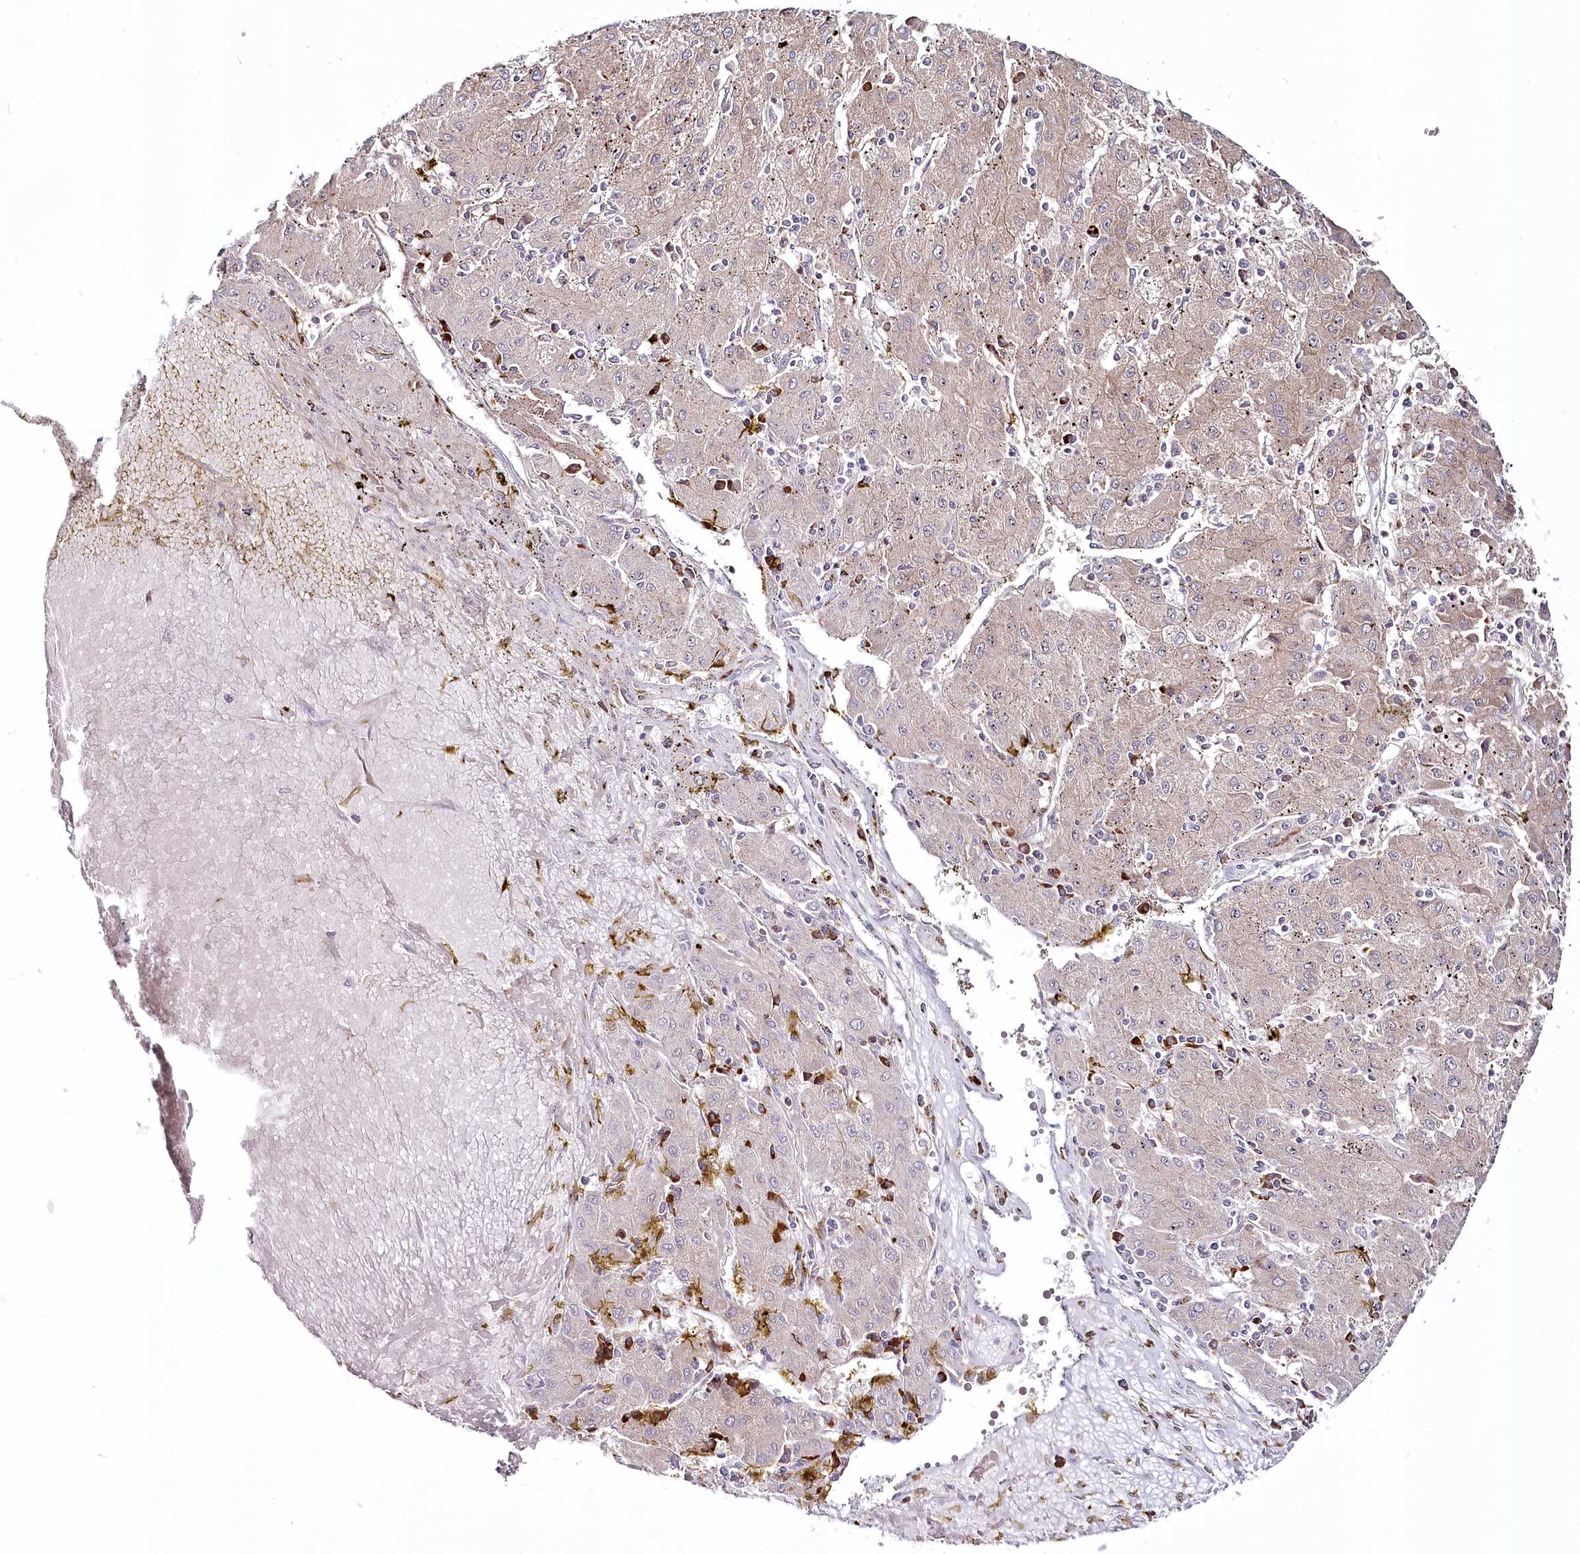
{"staining": {"intensity": "weak", "quantity": "25%-75%", "location": "cytoplasmic/membranous"}, "tissue": "liver cancer", "cell_type": "Tumor cells", "image_type": "cancer", "snomed": [{"axis": "morphology", "description": "Carcinoma, Hepatocellular, NOS"}, {"axis": "topography", "description": "Liver"}], "caption": "Liver cancer tissue displays weak cytoplasmic/membranous expression in approximately 25%-75% of tumor cells", "gene": "POGLUT1", "patient": {"sex": "male", "age": 72}}